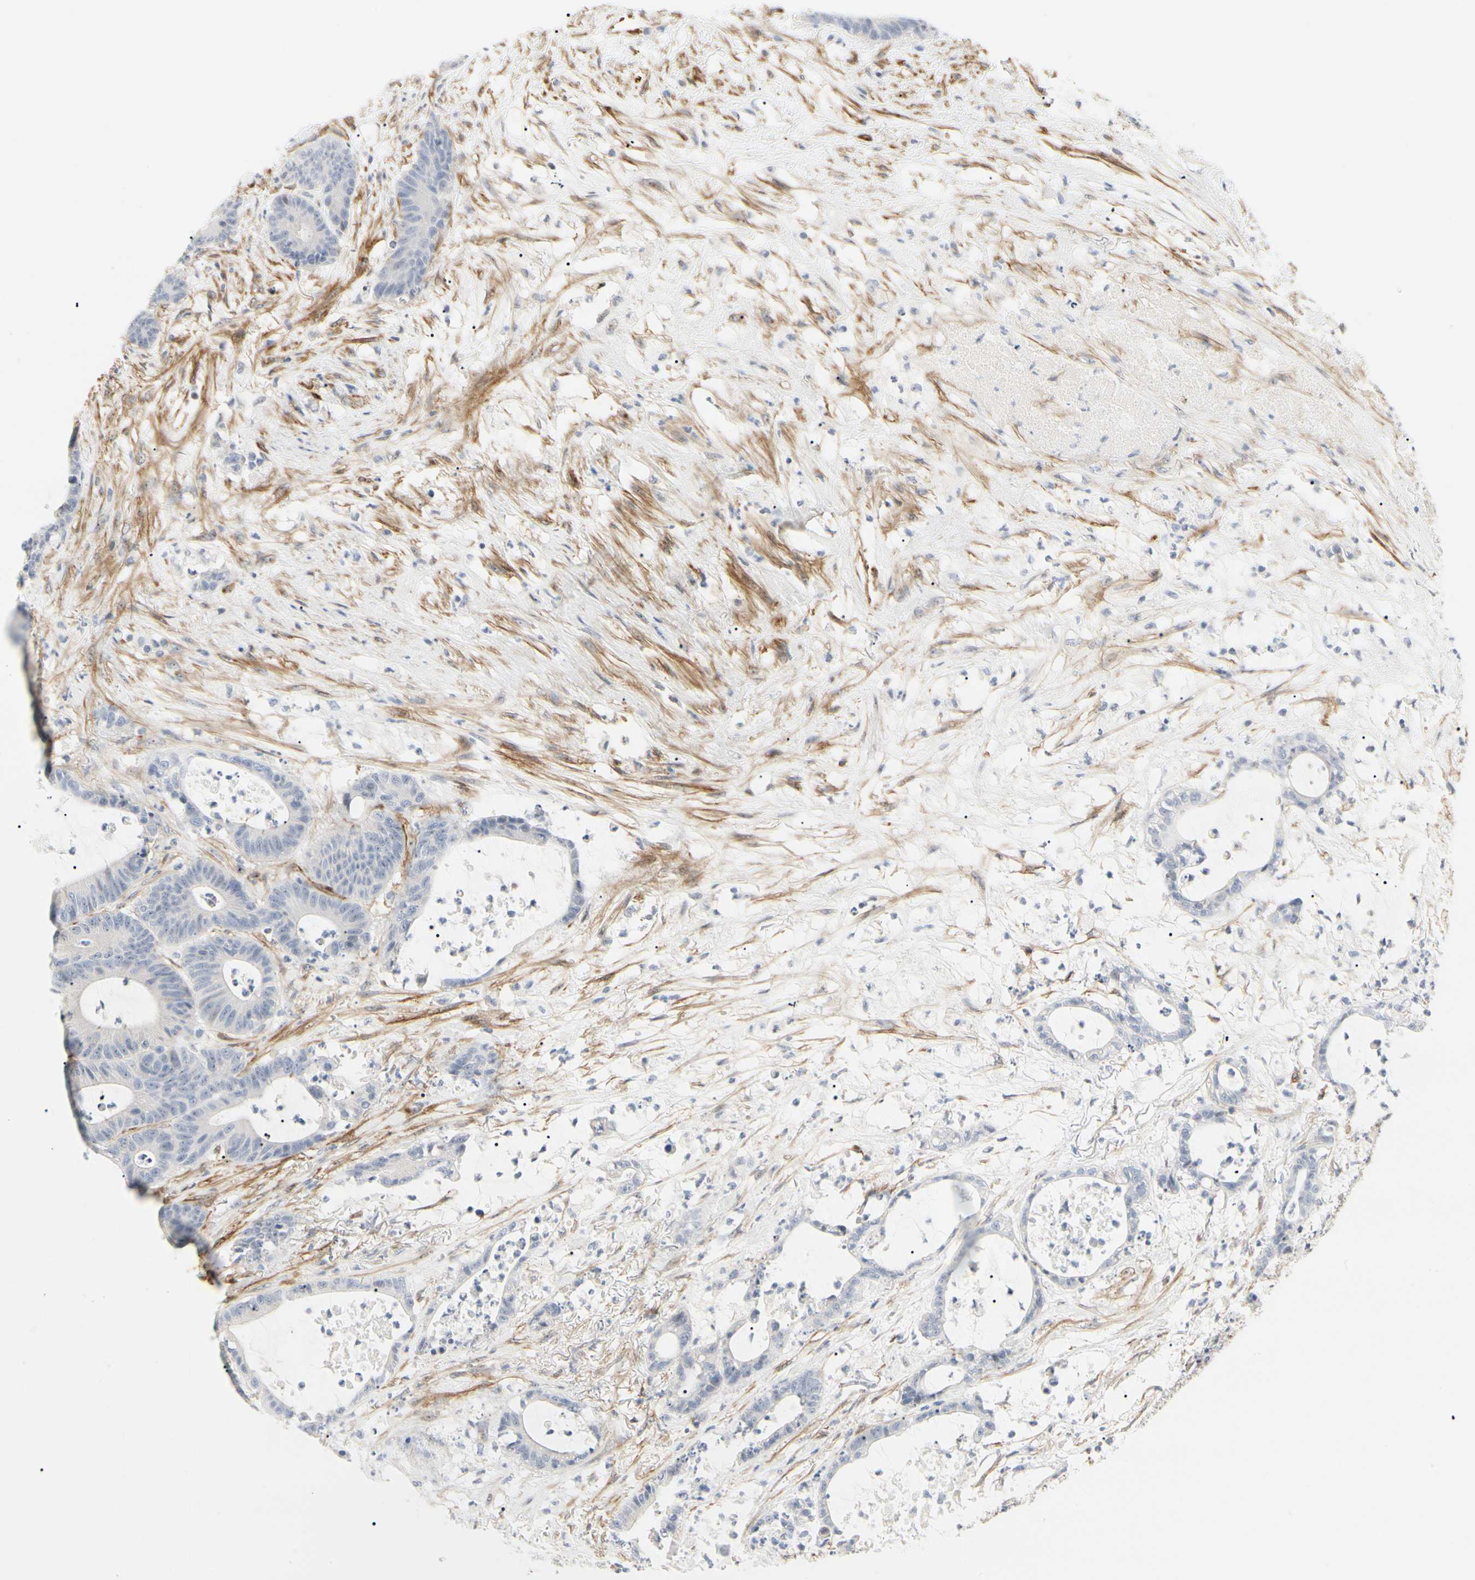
{"staining": {"intensity": "negative", "quantity": "none", "location": "none"}, "tissue": "colorectal cancer", "cell_type": "Tumor cells", "image_type": "cancer", "snomed": [{"axis": "morphology", "description": "Adenocarcinoma, NOS"}, {"axis": "topography", "description": "Colon"}], "caption": "An IHC photomicrograph of adenocarcinoma (colorectal) is shown. There is no staining in tumor cells of adenocarcinoma (colorectal).", "gene": "GGT5", "patient": {"sex": "female", "age": 84}}